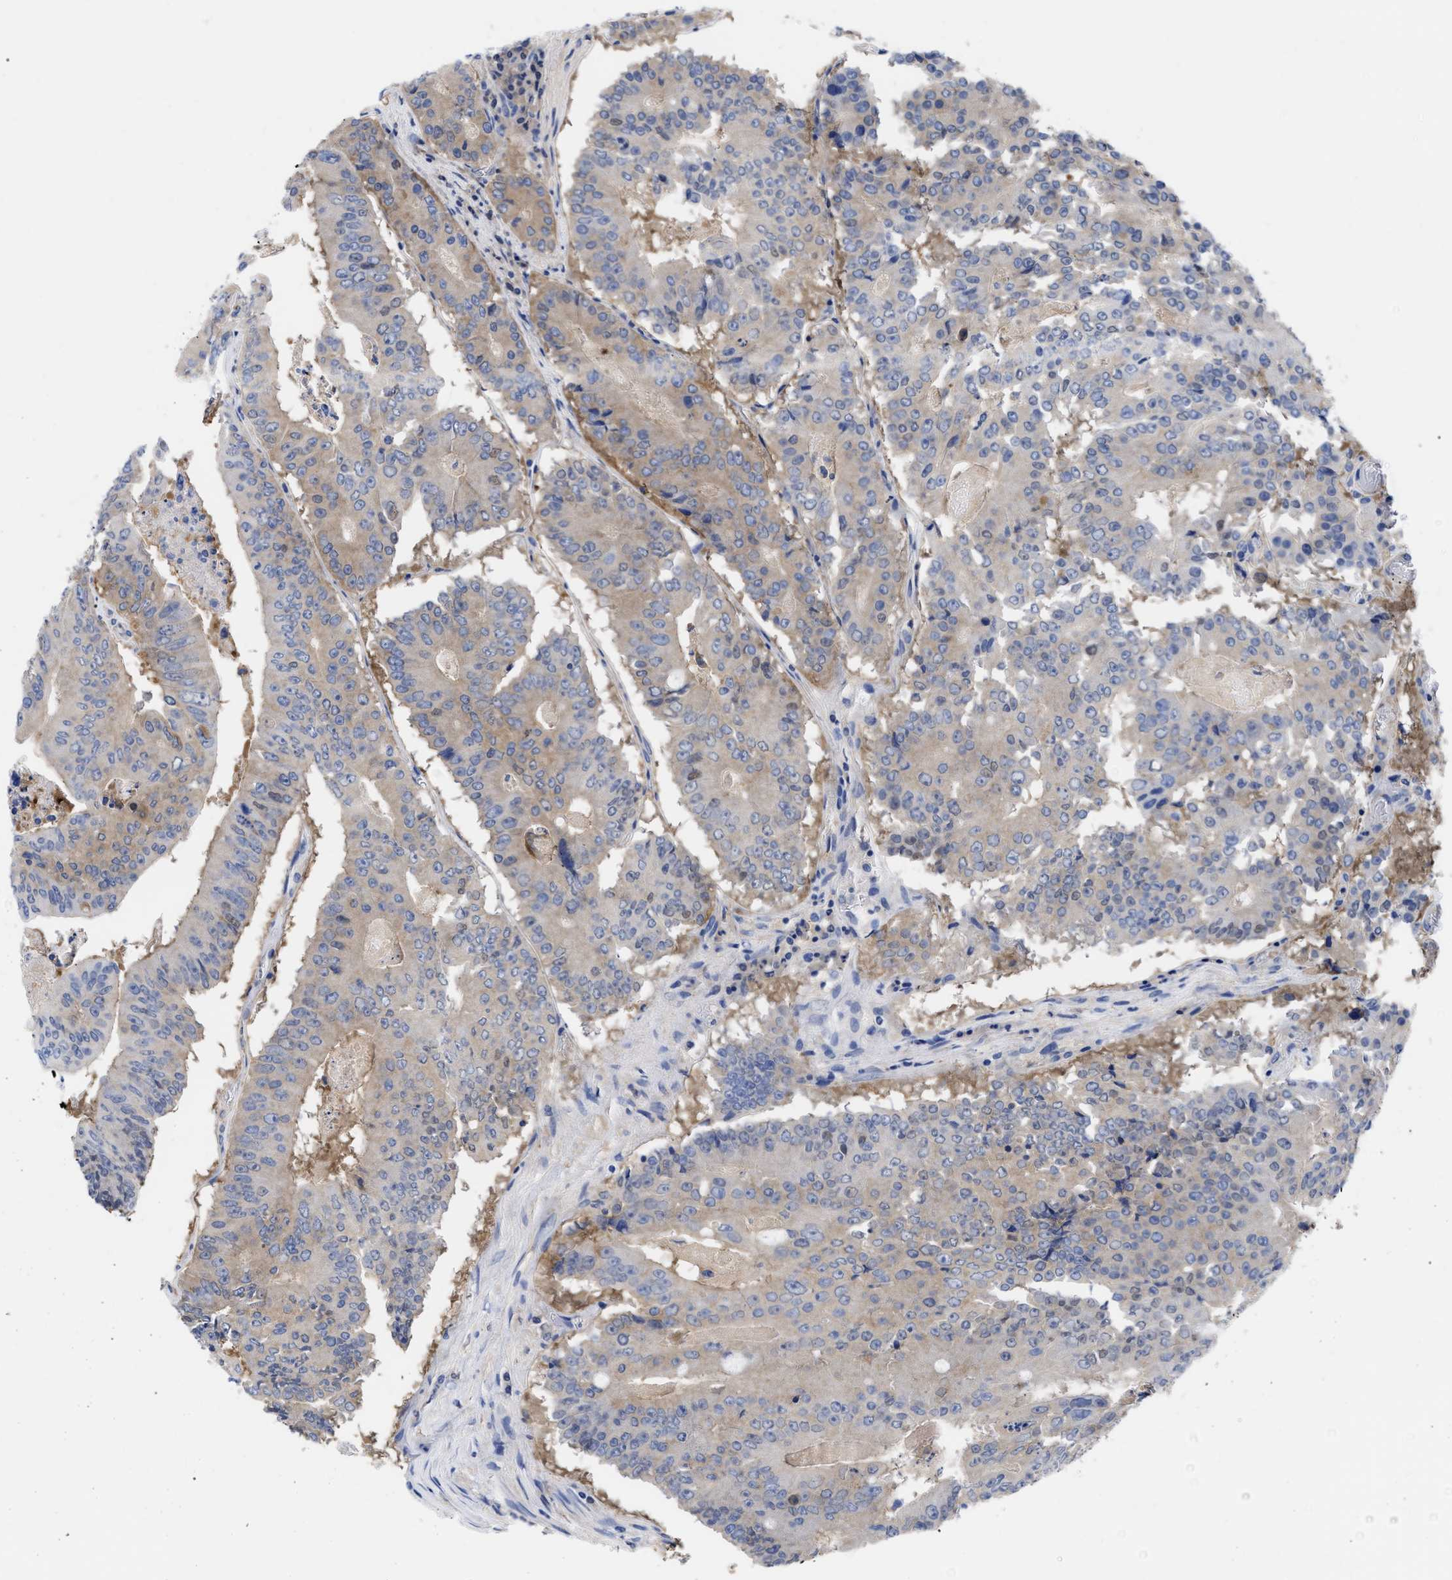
{"staining": {"intensity": "weak", "quantity": ">75%", "location": "cytoplasmic/membranous"}, "tissue": "colorectal cancer", "cell_type": "Tumor cells", "image_type": "cancer", "snomed": [{"axis": "morphology", "description": "Adenocarcinoma, NOS"}, {"axis": "topography", "description": "Colon"}], "caption": "Immunohistochemical staining of colorectal adenocarcinoma exhibits weak cytoplasmic/membranous protein expression in about >75% of tumor cells.", "gene": "RBKS", "patient": {"sex": "male", "age": 87}}